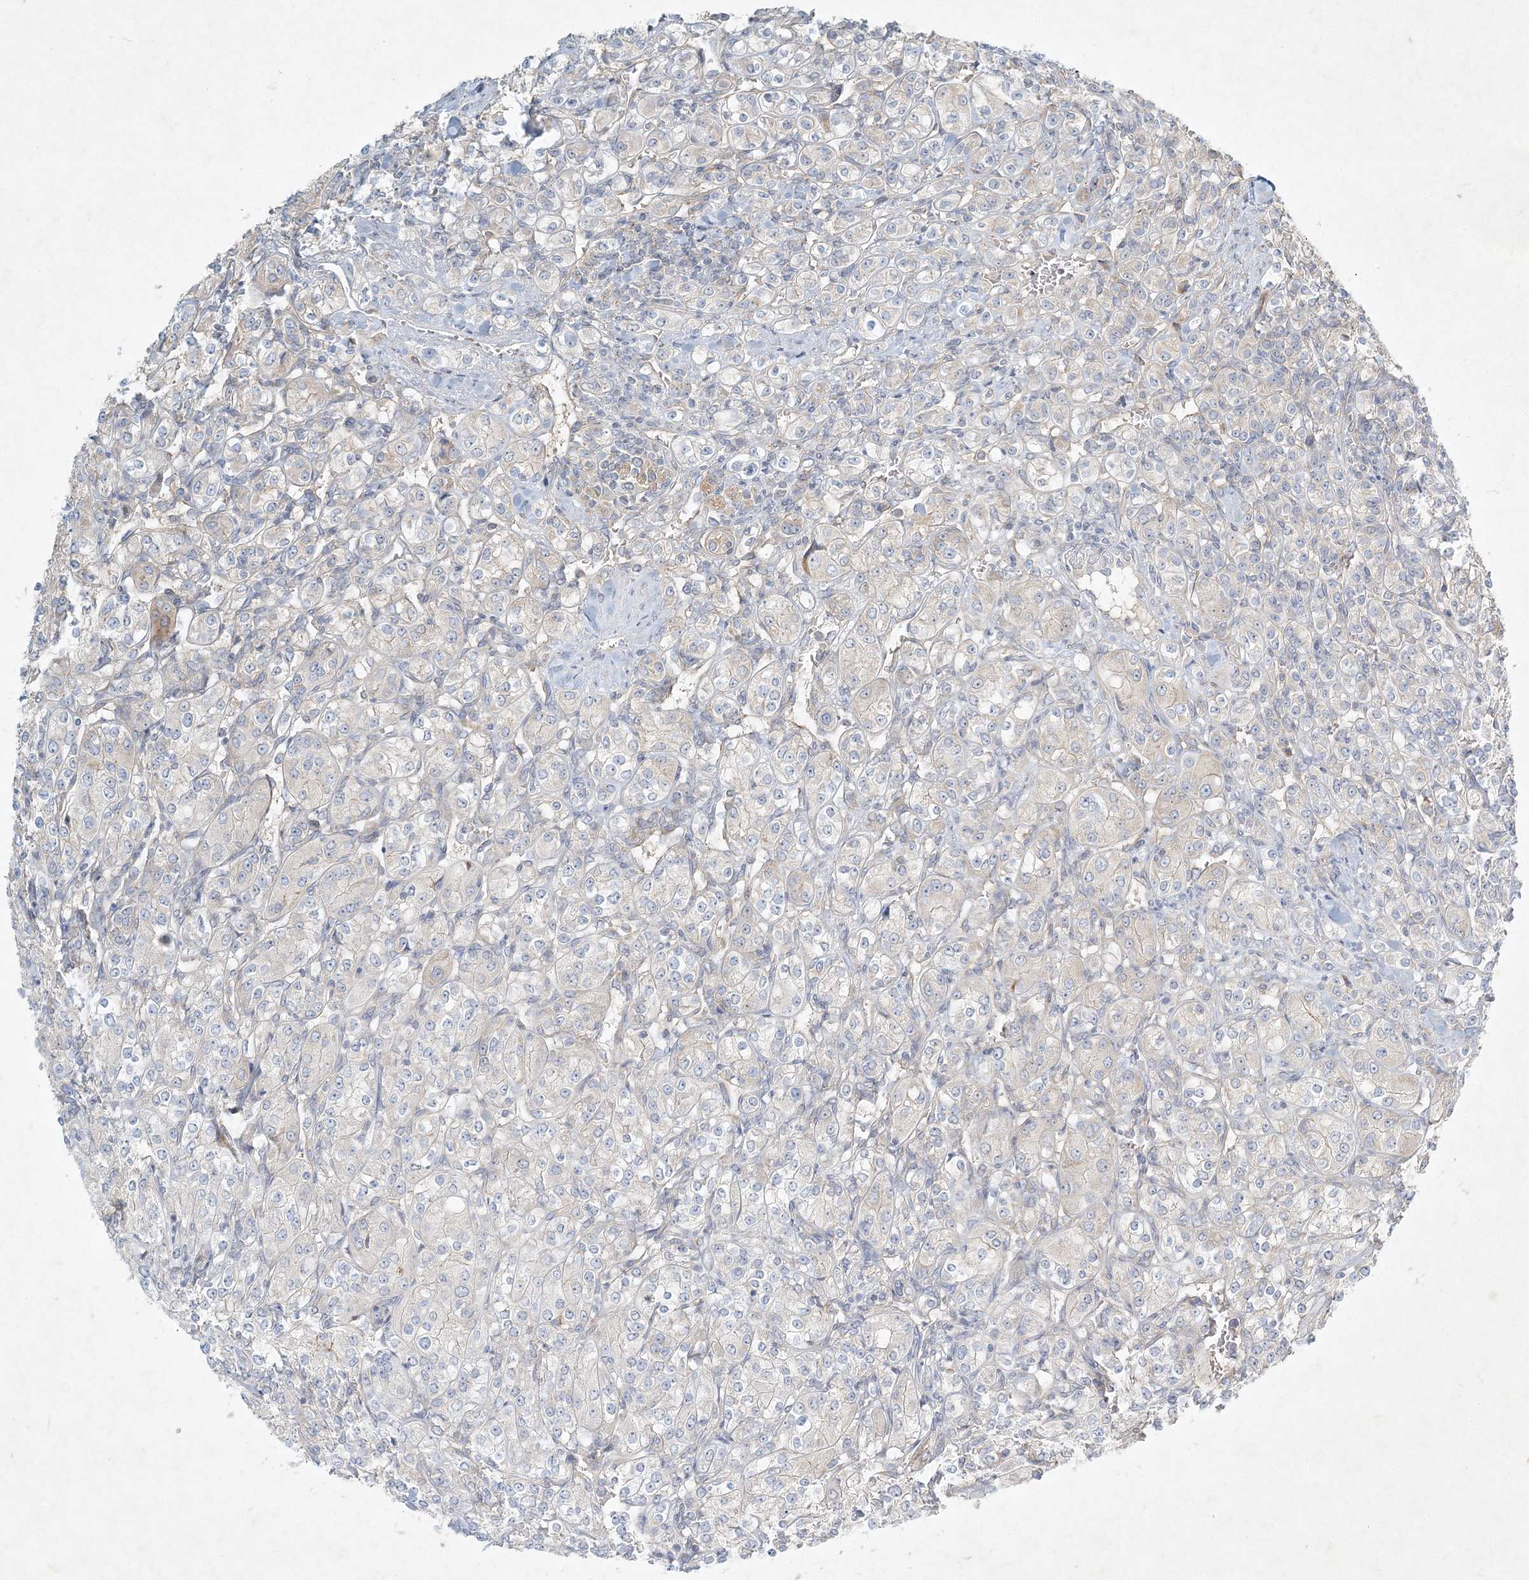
{"staining": {"intensity": "negative", "quantity": "none", "location": "none"}, "tissue": "renal cancer", "cell_type": "Tumor cells", "image_type": "cancer", "snomed": [{"axis": "morphology", "description": "Adenocarcinoma, NOS"}, {"axis": "topography", "description": "Kidney"}], "caption": "Tumor cells are negative for brown protein staining in renal cancer.", "gene": "STK11IP", "patient": {"sex": "male", "age": 77}}